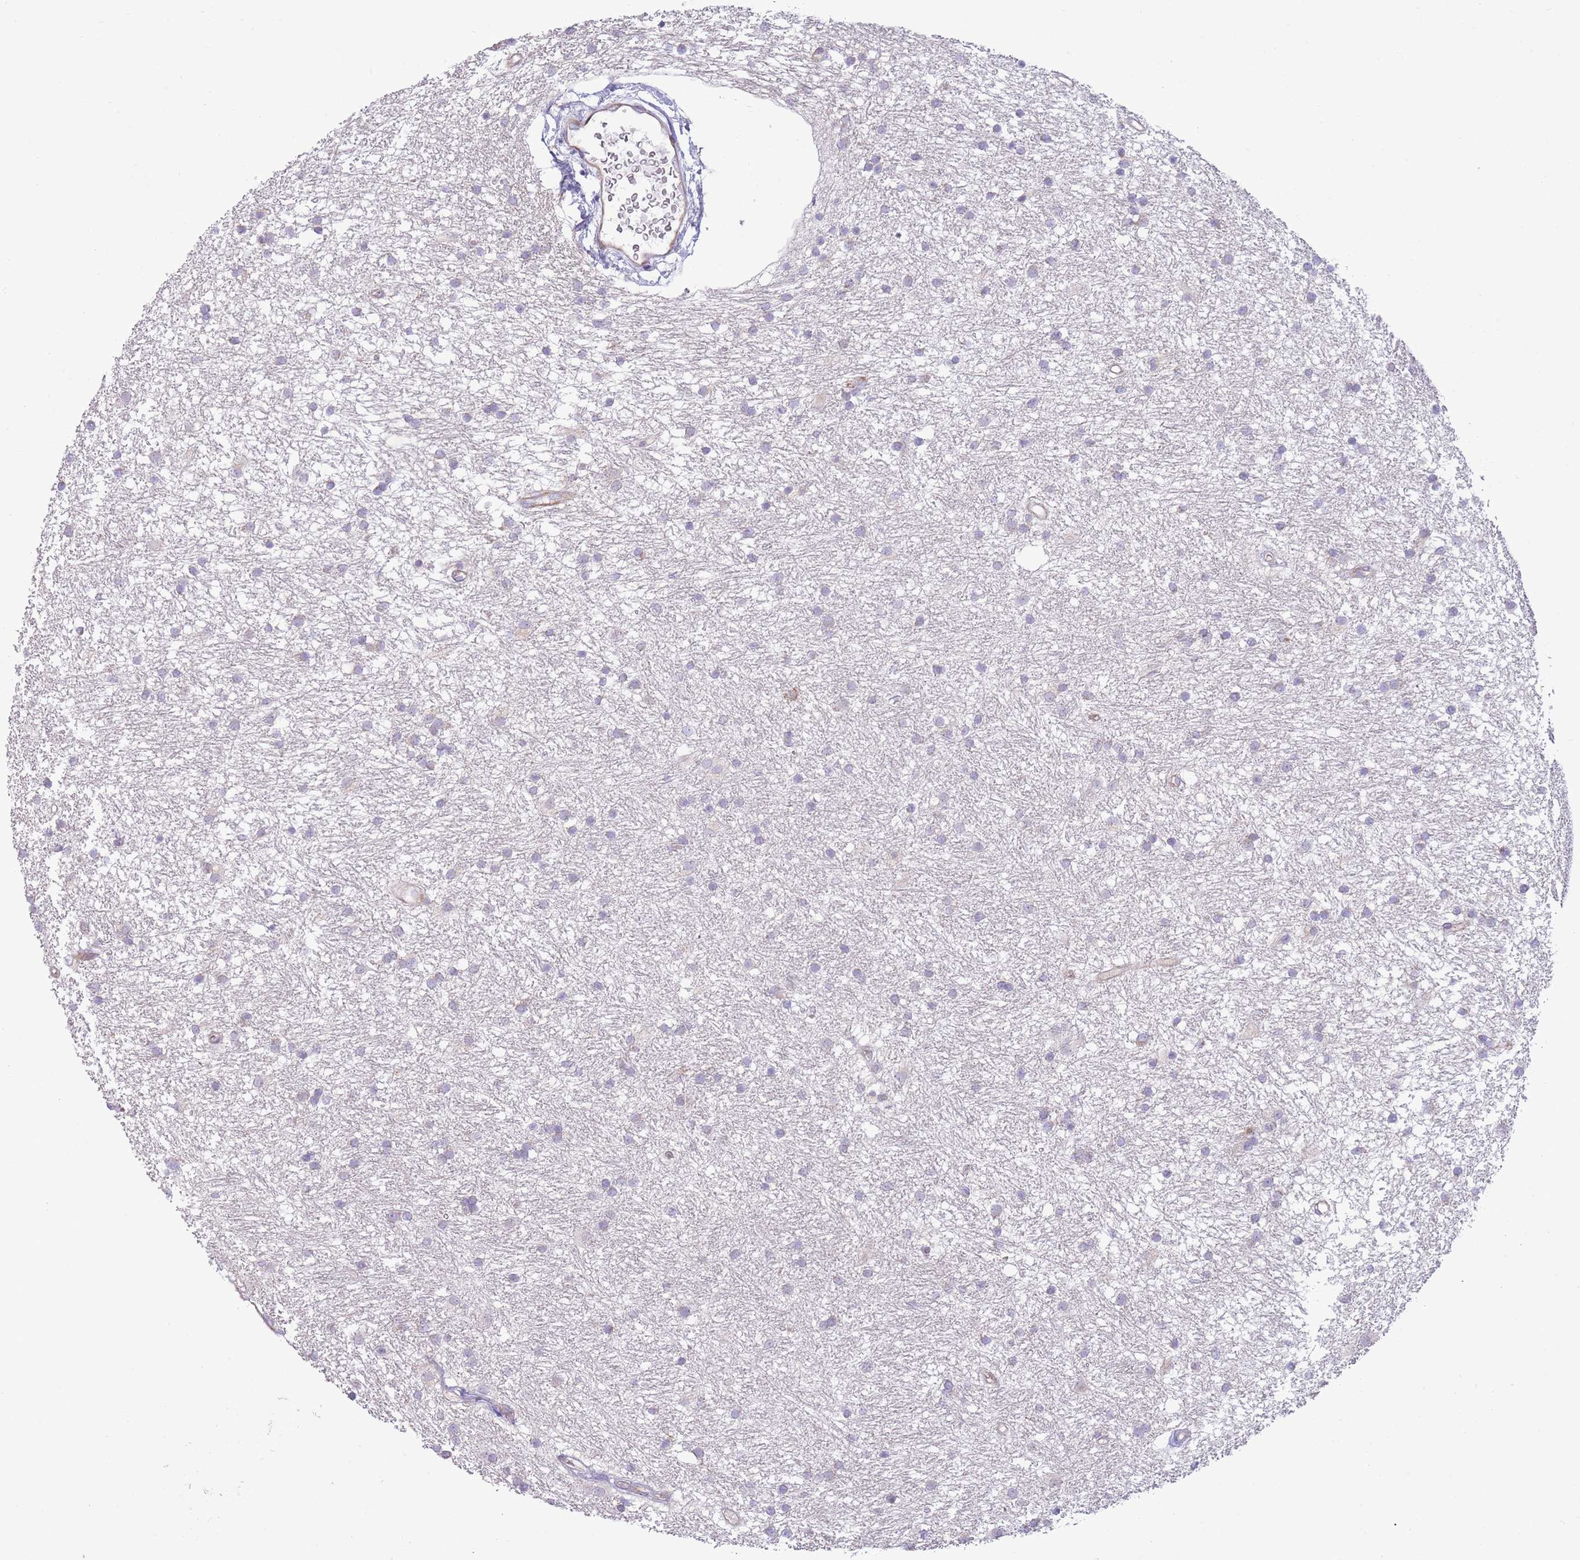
{"staining": {"intensity": "negative", "quantity": "none", "location": "none"}, "tissue": "glioma", "cell_type": "Tumor cells", "image_type": "cancer", "snomed": [{"axis": "morphology", "description": "Glioma, malignant, High grade"}, {"axis": "topography", "description": "Brain"}], "caption": "There is no significant positivity in tumor cells of glioma.", "gene": "TOMM5", "patient": {"sex": "male", "age": 77}}